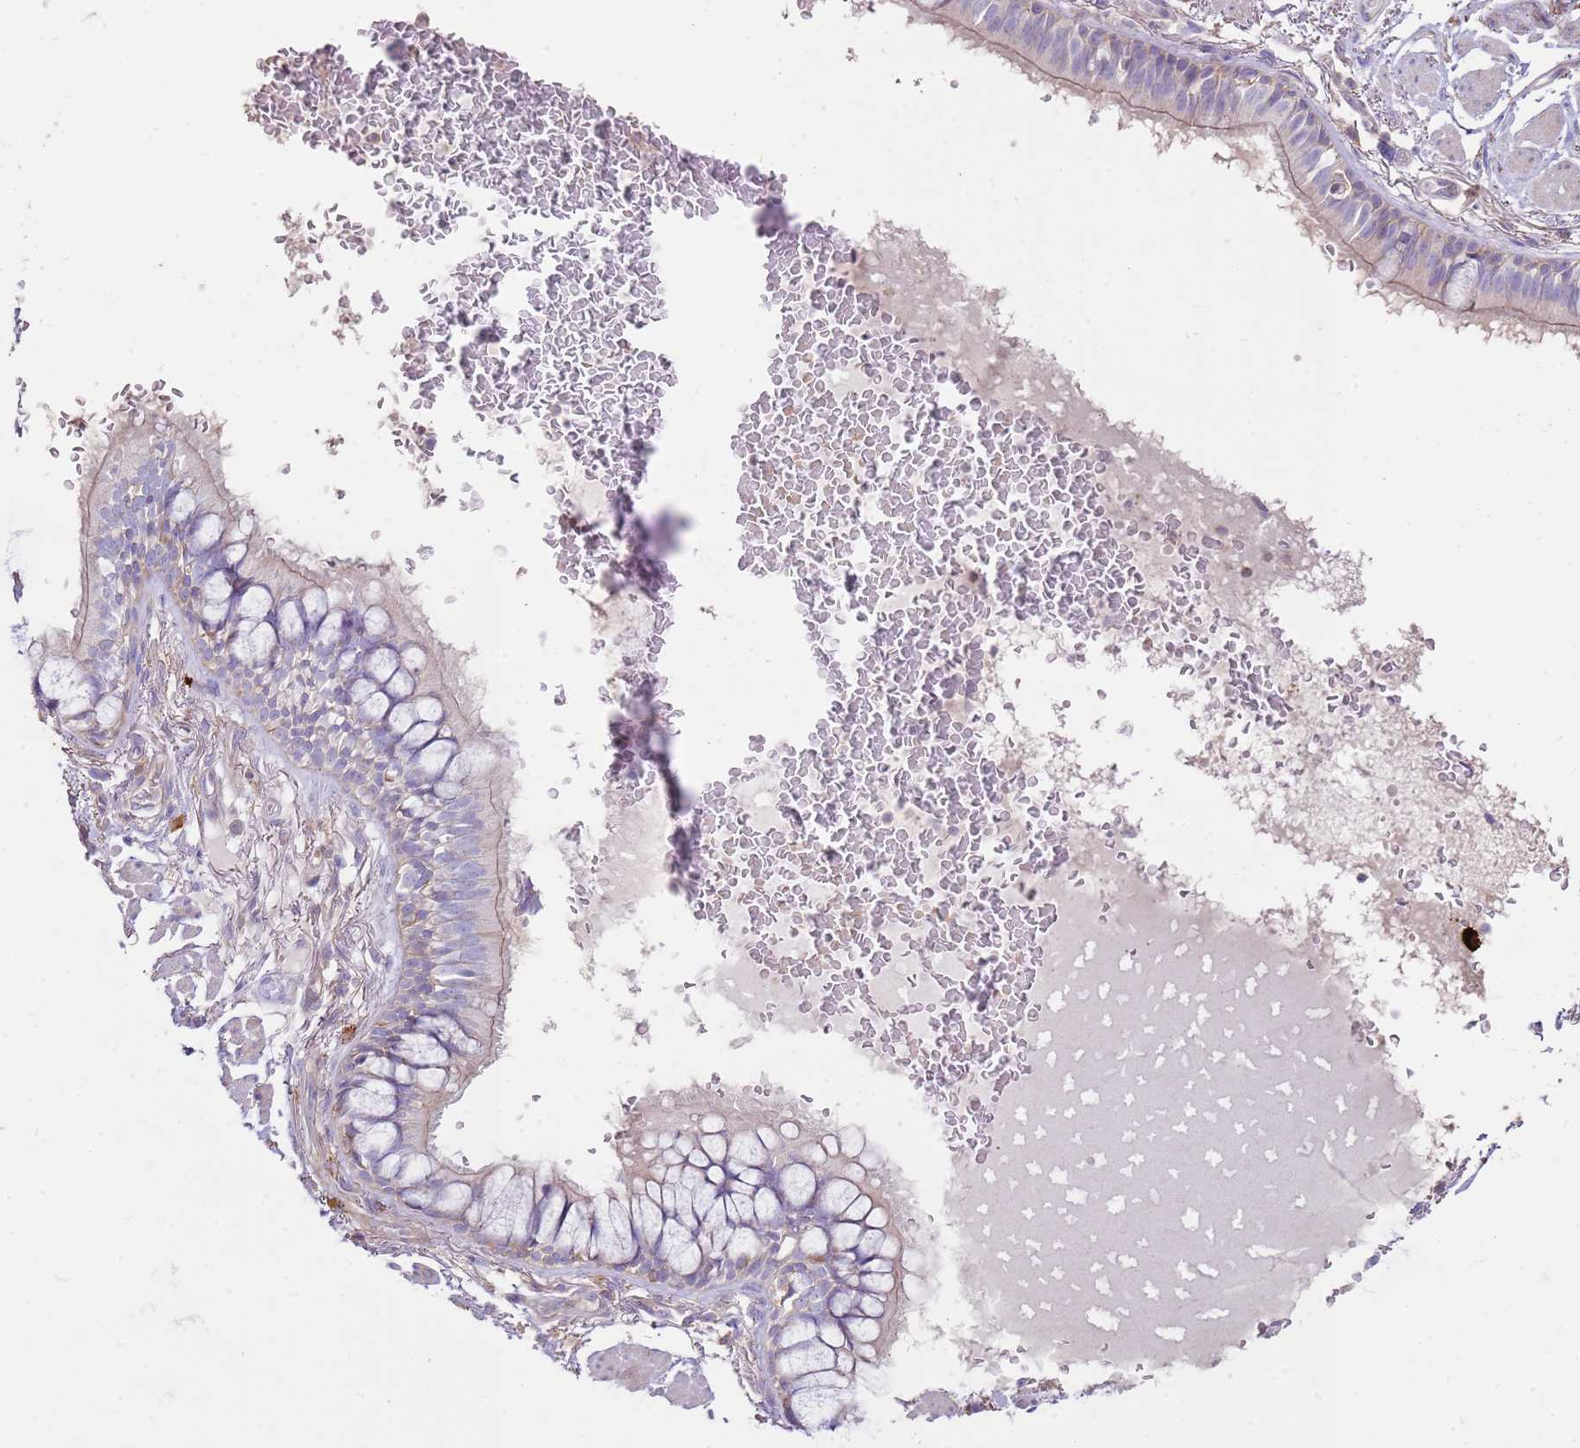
{"staining": {"intensity": "weak", "quantity": "25%-75%", "location": "cytoplasmic/membranous"}, "tissue": "bronchus", "cell_type": "Respiratory epithelial cells", "image_type": "normal", "snomed": [{"axis": "morphology", "description": "Normal tissue, NOS"}, {"axis": "topography", "description": "Bronchus"}], "caption": "This is a histology image of immunohistochemistry (IHC) staining of benign bronchus, which shows weak expression in the cytoplasmic/membranous of respiratory epithelial cells.", "gene": "FPR1", "patient": {"sex": "male", "age": 70}}